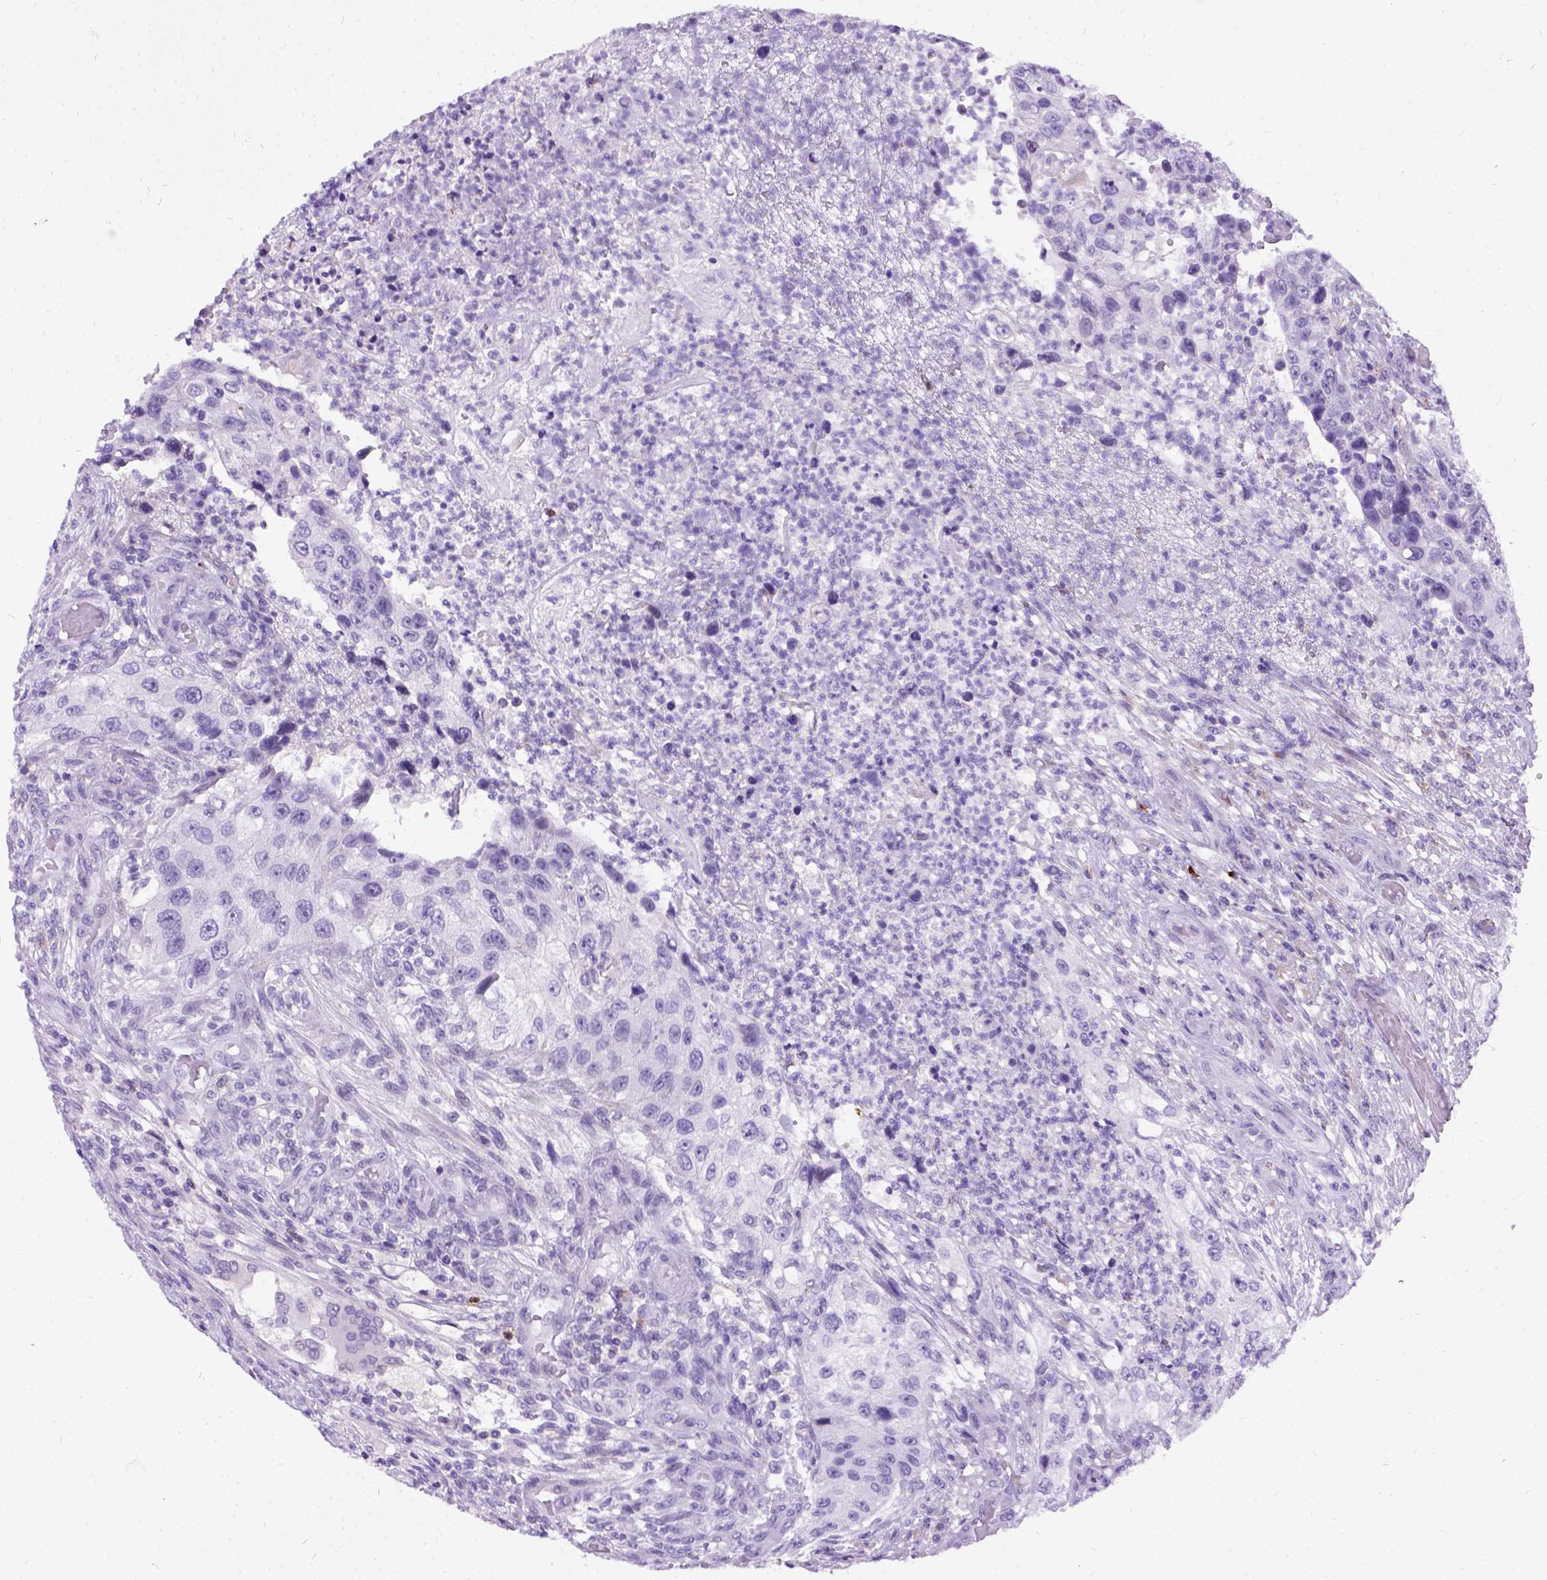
{"staining": {"intensity": "negative", "quantity": "none", "location": "none"}, "tissue": "urothelial cancer", "cell_type": "Tumor cells", "image_type": "cancer", "snomed": [{"axis": "morphology", "description": "Urothelial carcinoma, High grade"}, {"axis": "topography", "description": "Urinary bladder"}], "caption": "This is an immunohistochemistry (IHC) histopathology image of urothelial cancer. There is no positivity in tumor cells.", "gene": "PRG2", "patient": {"sex": "female", "age": 60}}